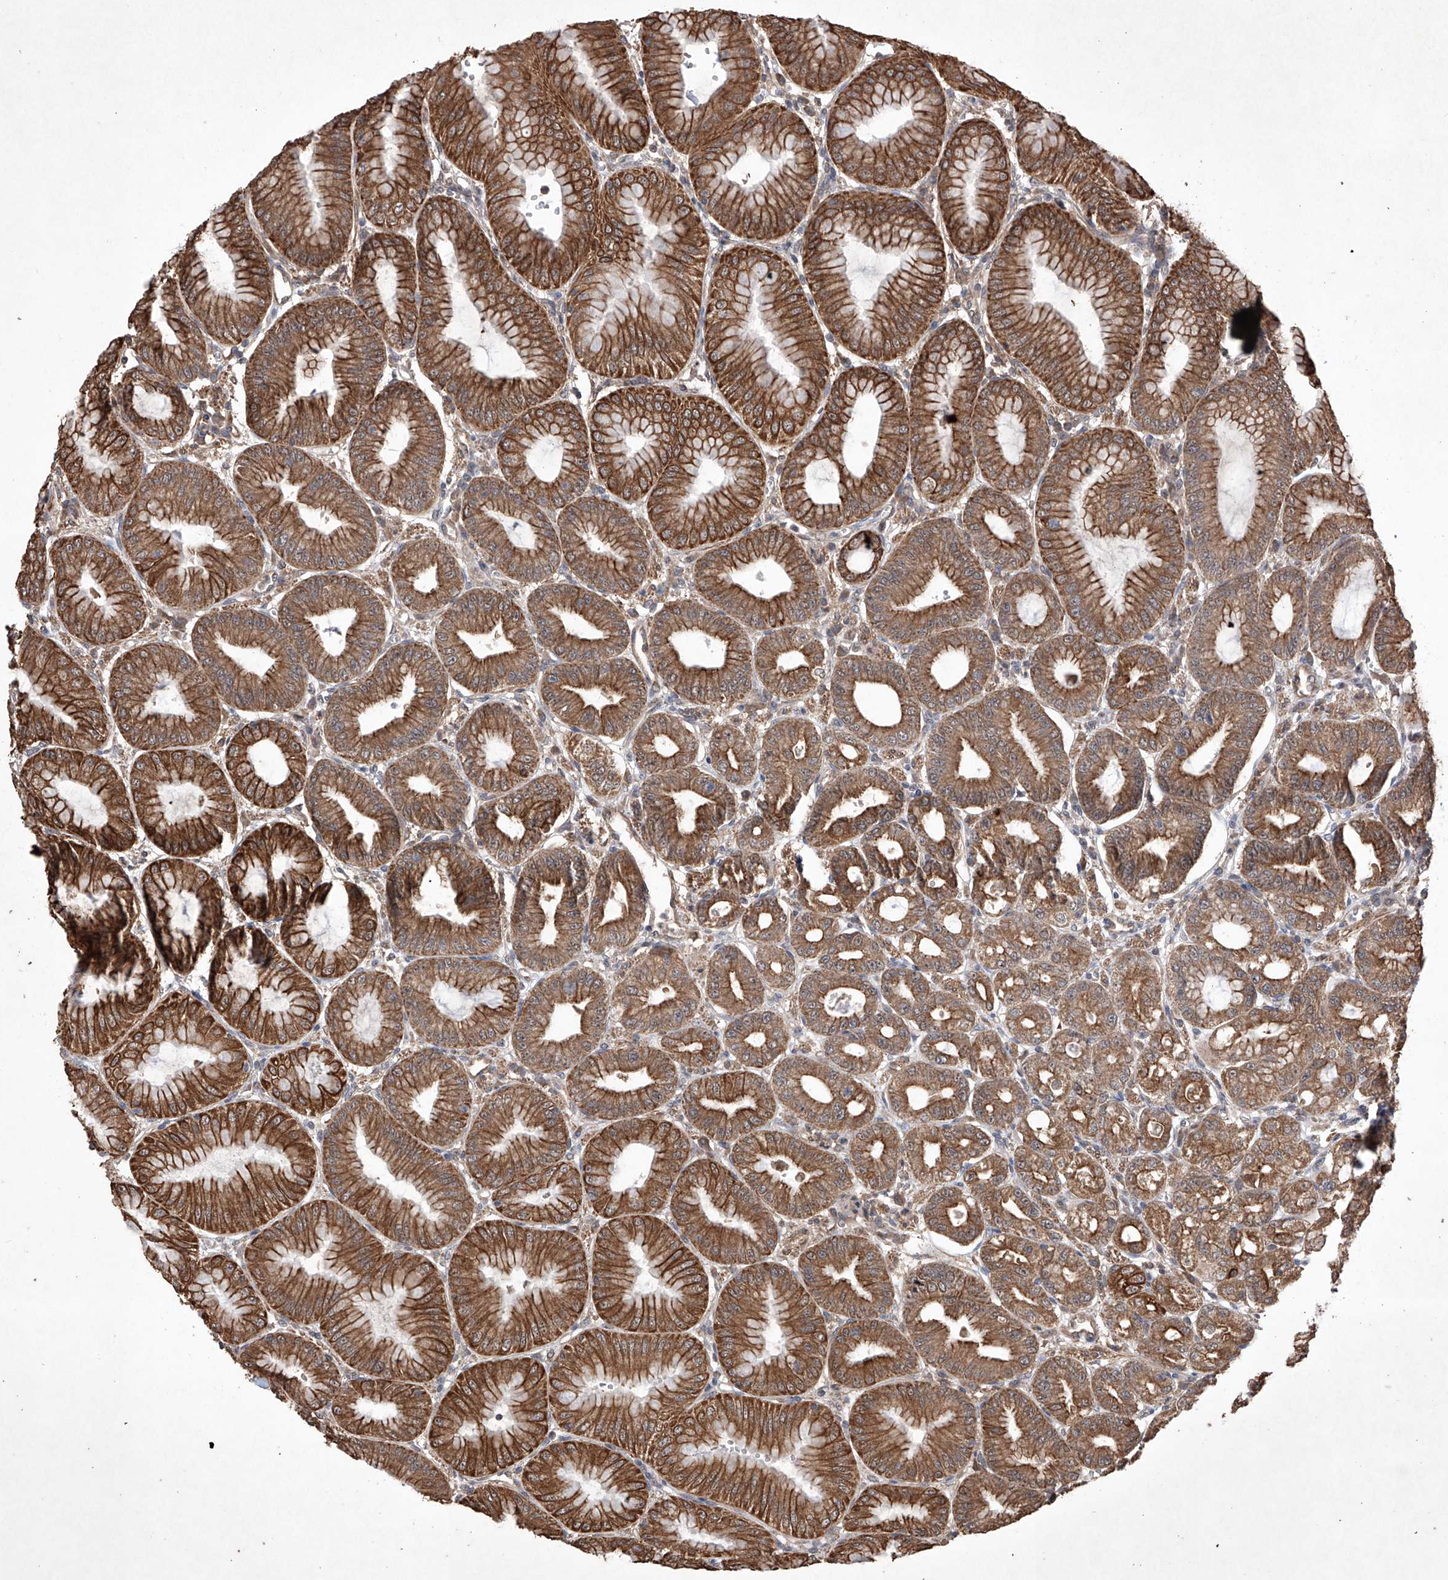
{"staining": {"intensity": "strong", "quantity": "25%-75%", "location": "cytoplasmic/membranous"}, "tissue": "stomach", "cell_type": "Glandular cells", "image_type": "normal", "snomed": [{"axis": "morphology", "description": "Normal tissue, NOS"}, {"axis": "topography", "description": "Stomach, lower"}], "caption": "Glandular cells show high levels of strong cytoplasmic/membranous staining in about 25%-75% of cells in normal stomach. (IHC, brightfield microscopy, high magnification).", "gene": "LURAP1", "patient": {"sex": "male", "age": 71}}